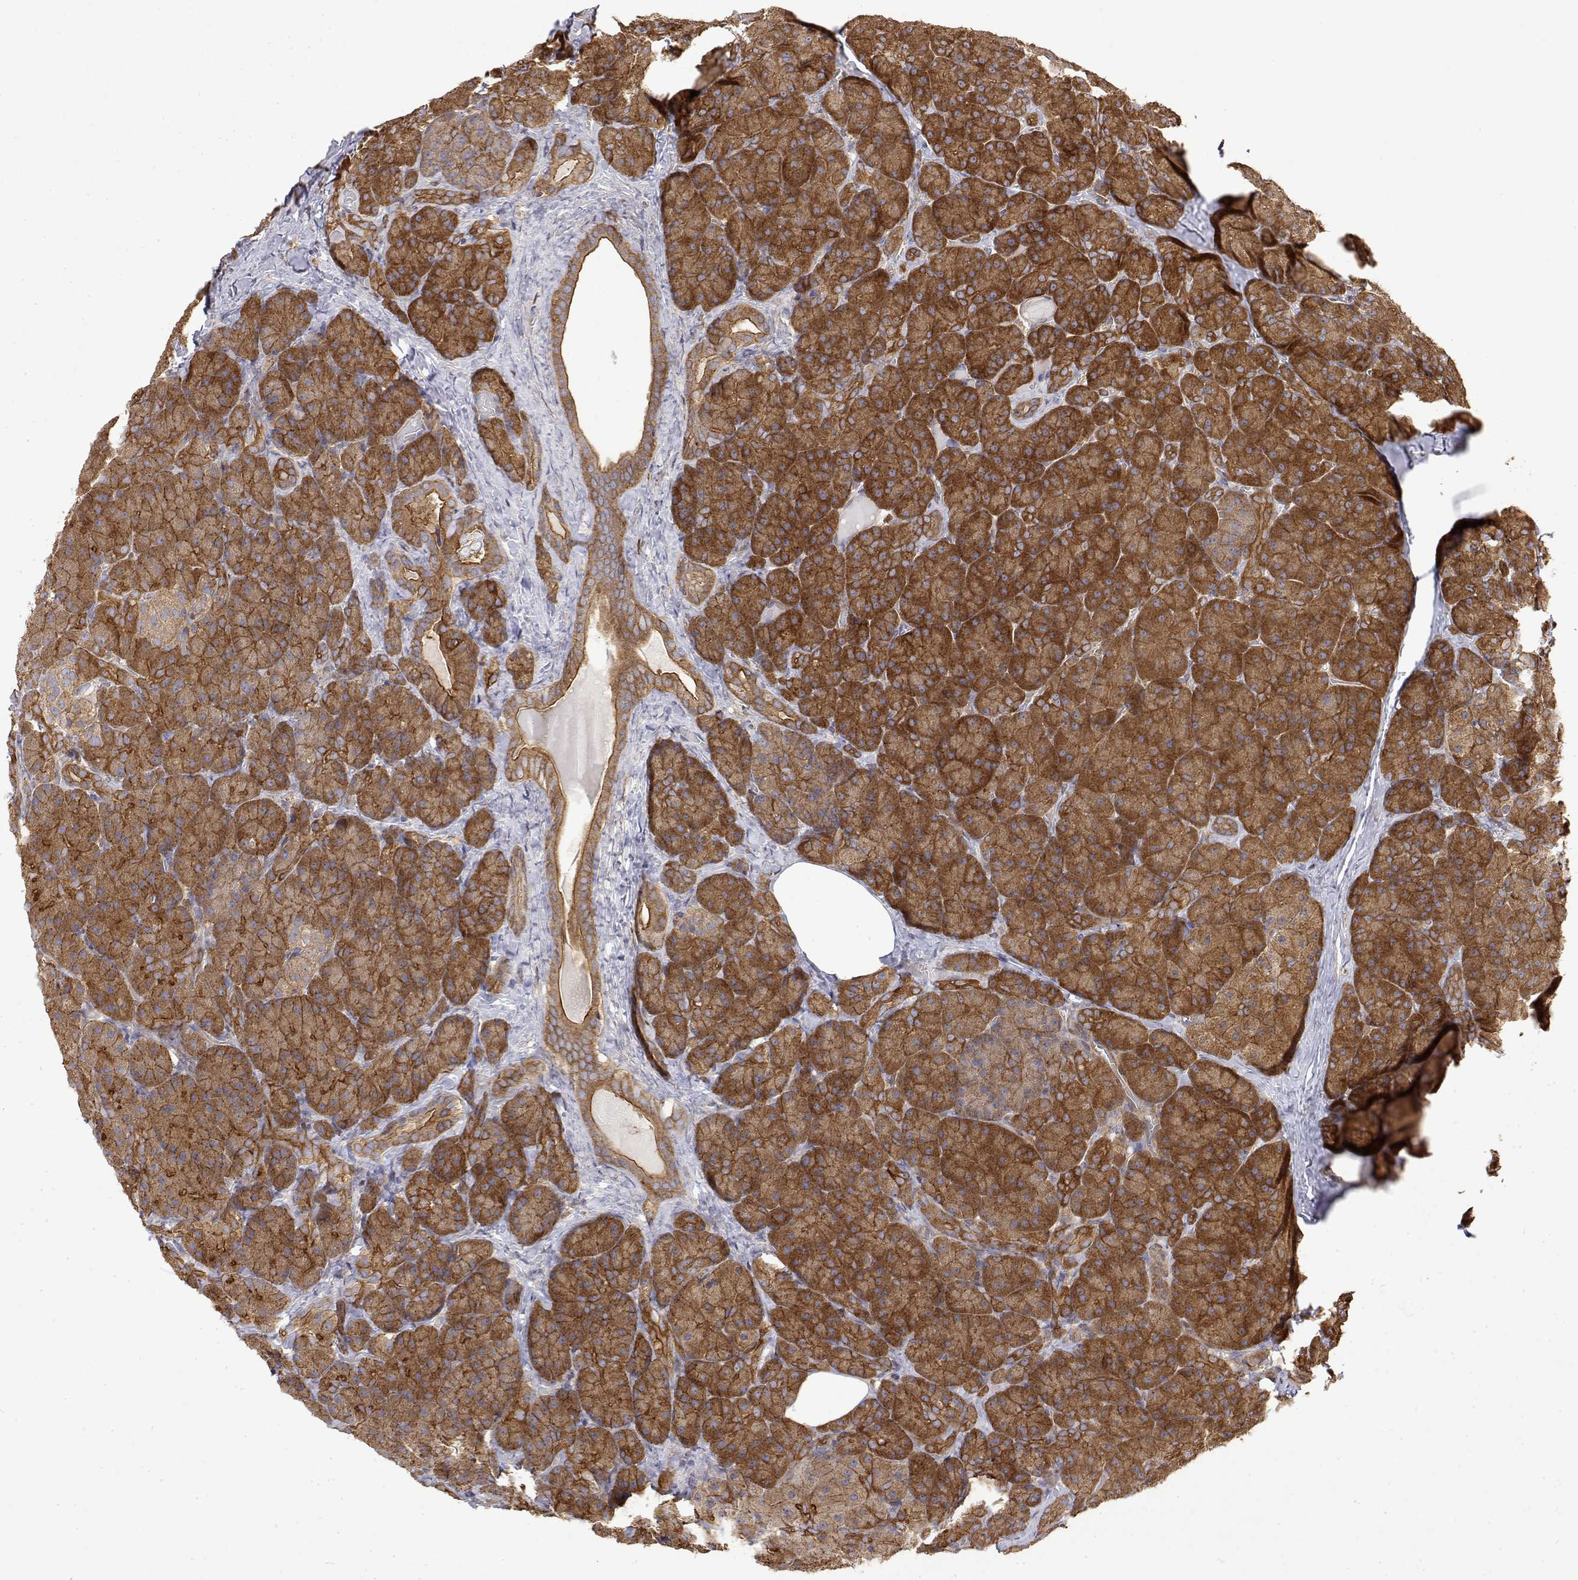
{"staining": {"intensity": "strong", "quantity": ">75%", "location": "cytoplasmic/membranous"}, "tissue": "pancreas", "cell_type": "Exocrine glandular cells", "image_type": "normal", "snomed": [{"axis": "morphology", "description": "Normal tissue, NOS"}, {"axis": "topography", "description": "Pancreas"}], "caption": "A high amount of strong cytoplasmic/membranous staining is identified in about >75% of exocrine glandular cells in unremarkable pancreas.", "gene": "PACSIN2", "patient": {"sex": "male", "age": 57}}